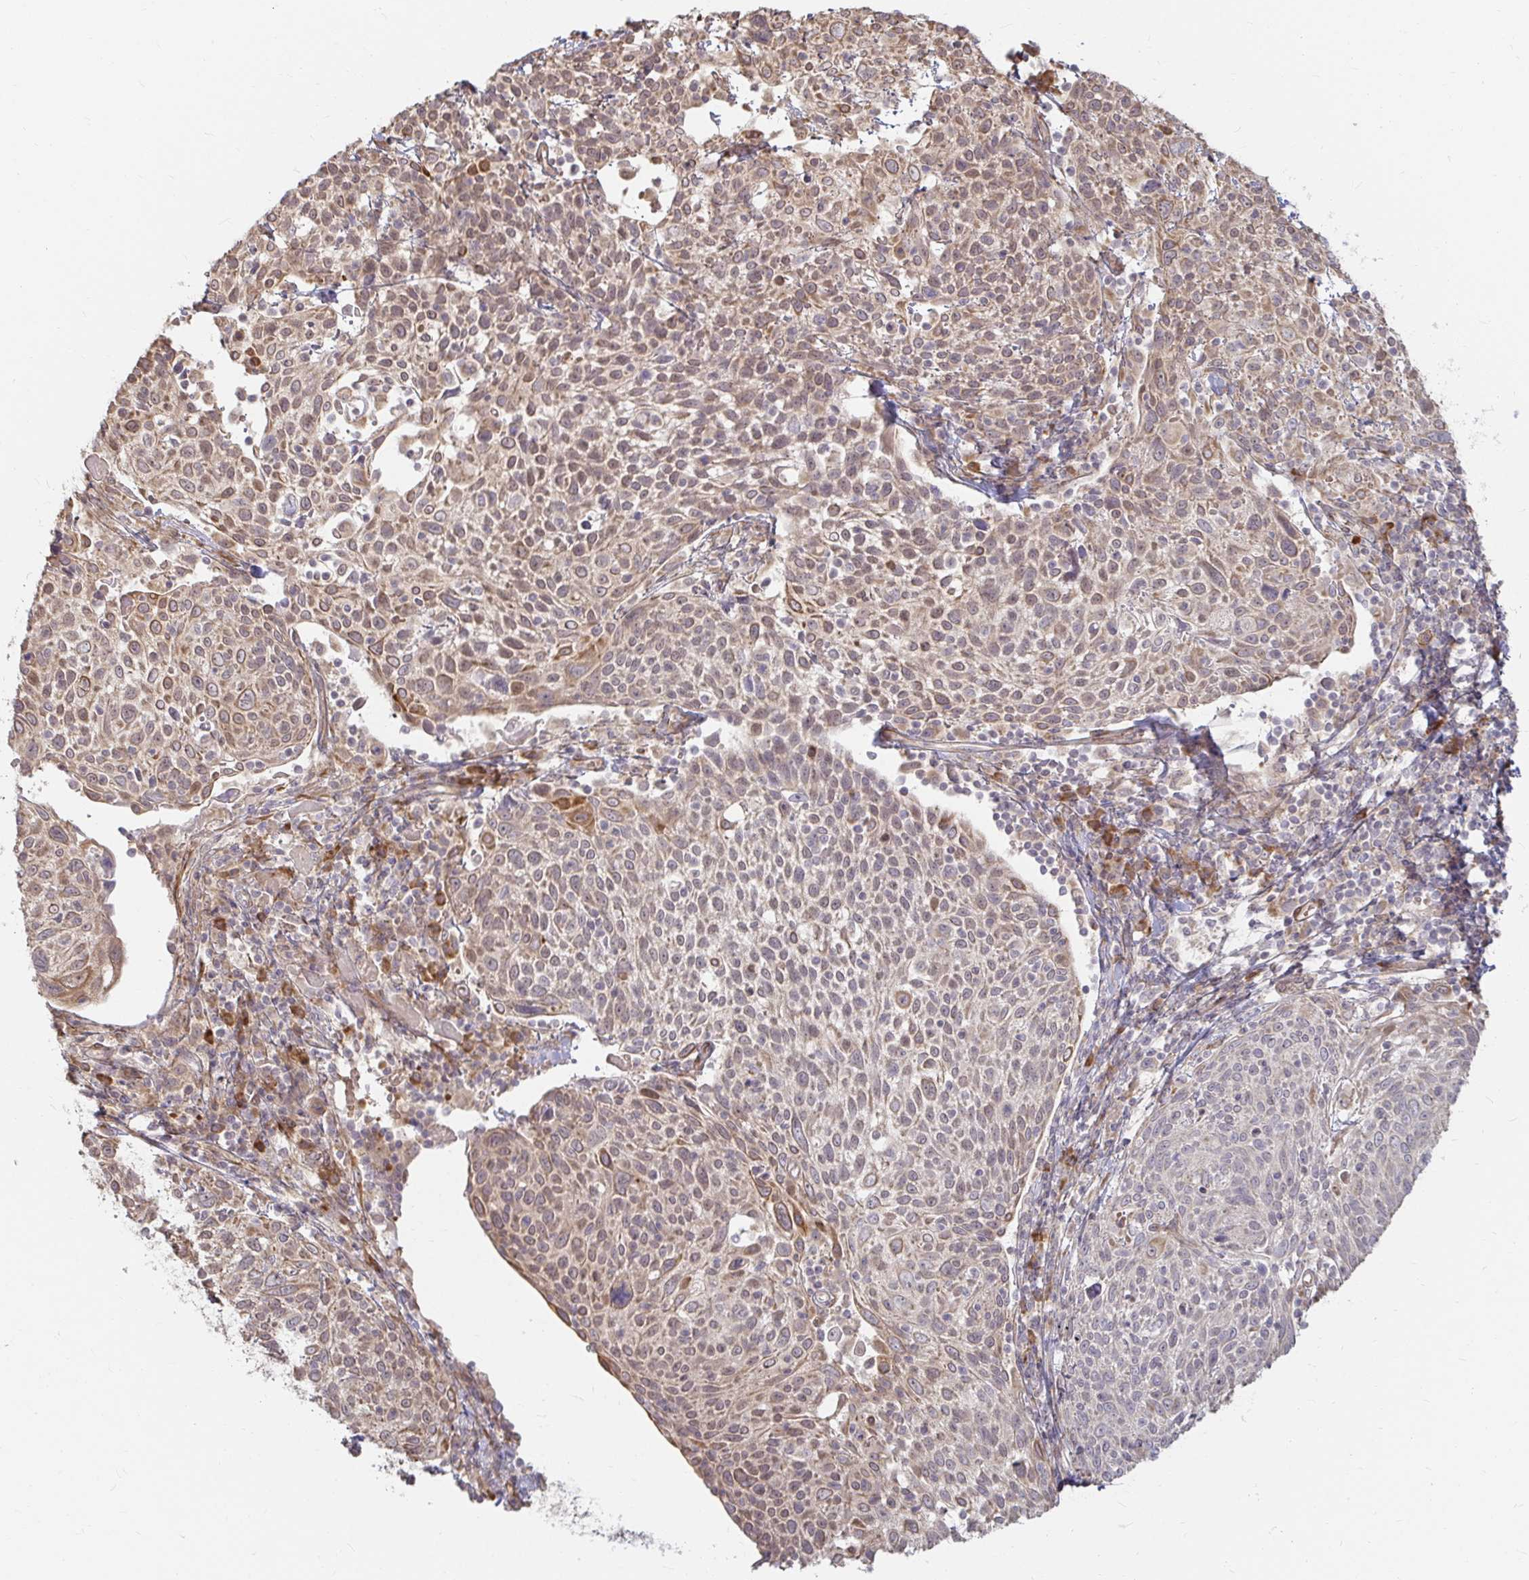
{"staining": {"intensity": "weak", "quantity": ">75%", "location": "cytoplasmic/membranous"}, "tissue": "cervical cancer", "cell_type": "Tumor cells", "image_type": "cancer", "snomed": [{"axis": "morphology", "description": "Squamous cell carcinoma, NOS"}, {"axis": "topography", "description": "Cervix"}], "caption": "High-magnification brightfield microscopy of squamous cell carcinoma (cervical) stained with DAB (brown) and counterstained with hematoxylin (blue). tumor cells exhibit weak cytoplasmic/membranous expression is appreciated in about>75% of cells.", "gene": "CAST", "patient": {"sex": "female", "age": 61}}